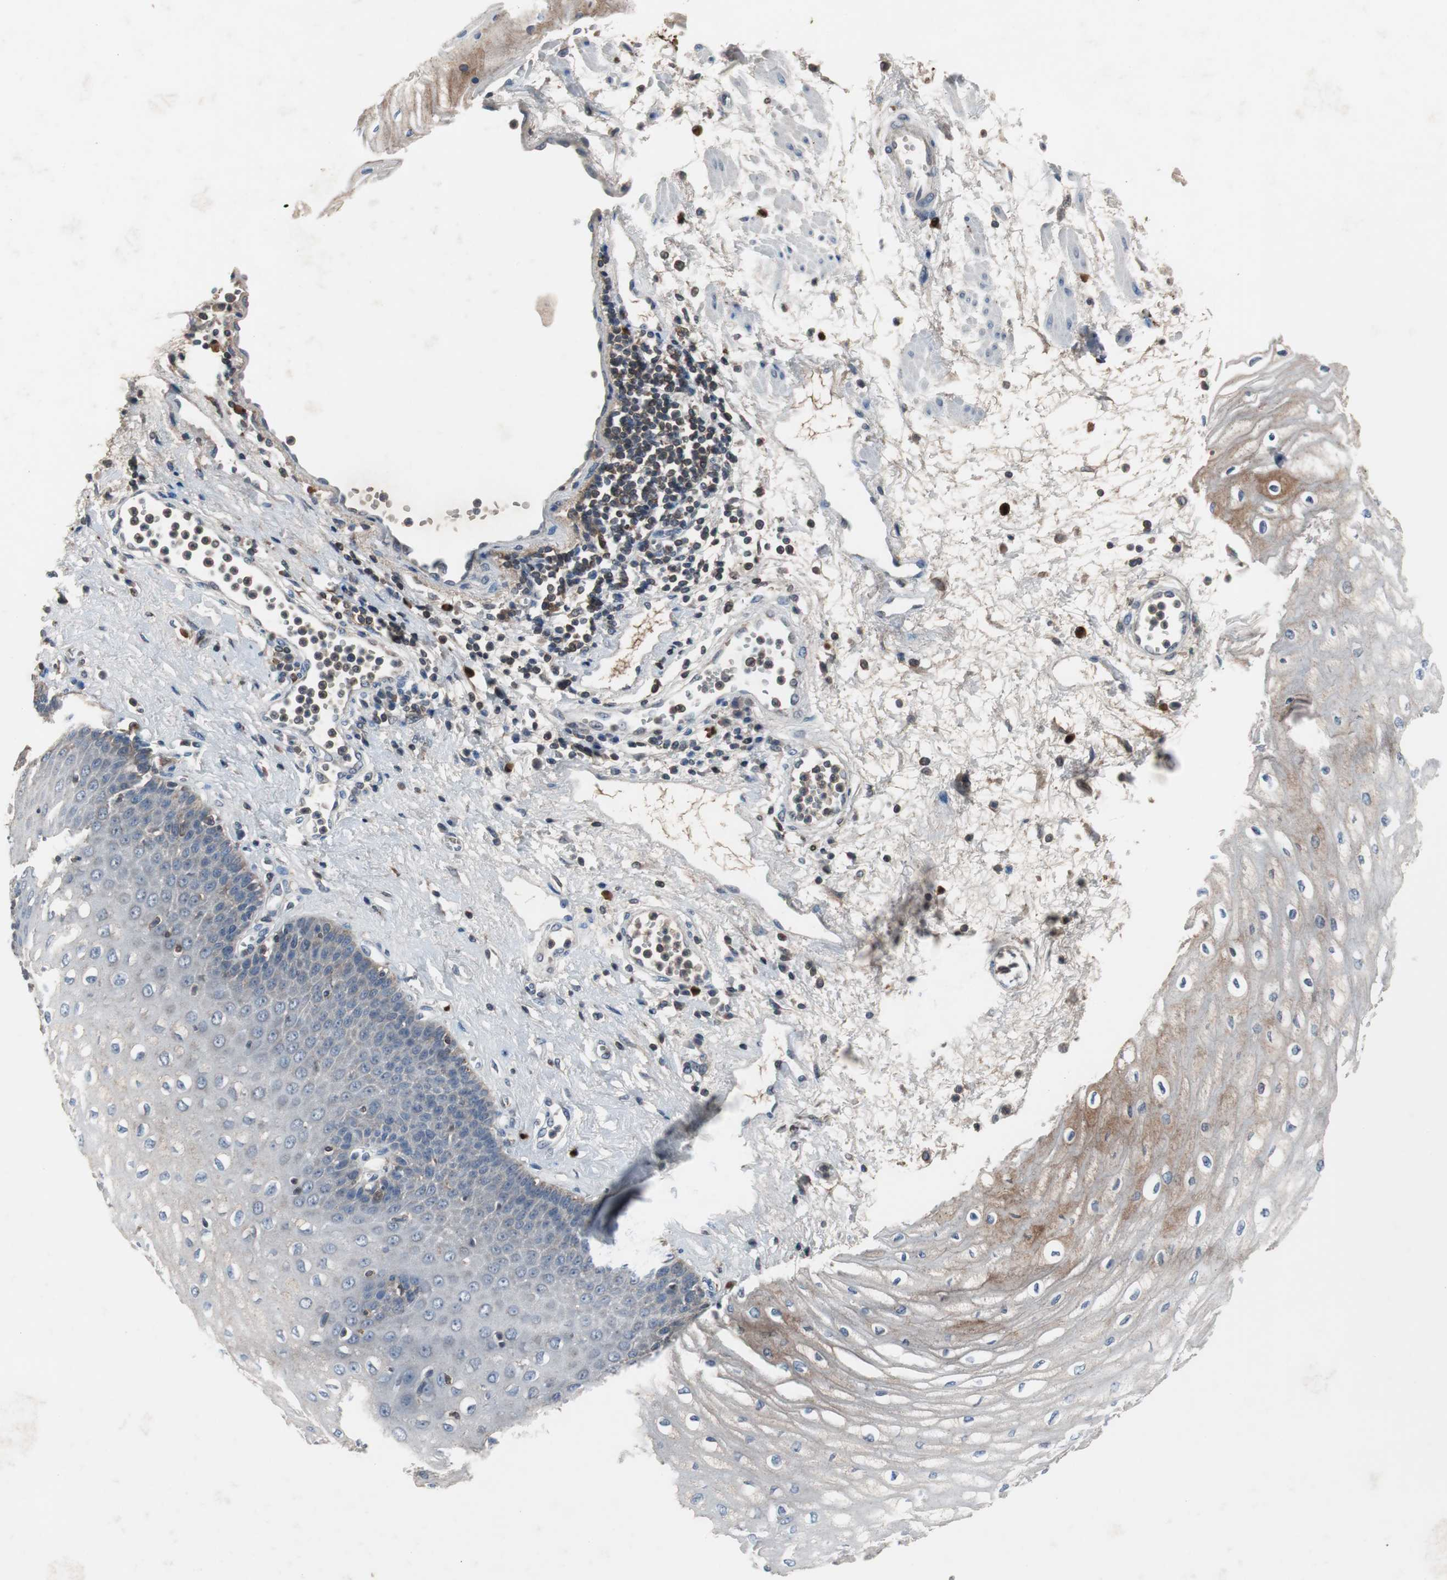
{"staining": {"intensity": "negative", "quantity": "none", "location": "none"}, "tissue": "esophagus", "cell_type": "Squamous epithelial cells", "image_type": "normal", "snomed": [{"axis": "morphology", "description": "Normal tissue, NOS"}, {"axis": "morphology", "description": "Squamous cell carcinoma, NOS"}, {"axis": "topography", "description": "Esophagus"}], "caption": "IHC histopathology image of unremarkable human esophagus stained for a protein (brown), which displays no expression in squamous epithelial cells.", "gene": "CALB2", "patient": {"sex": "male", "age": 65}}